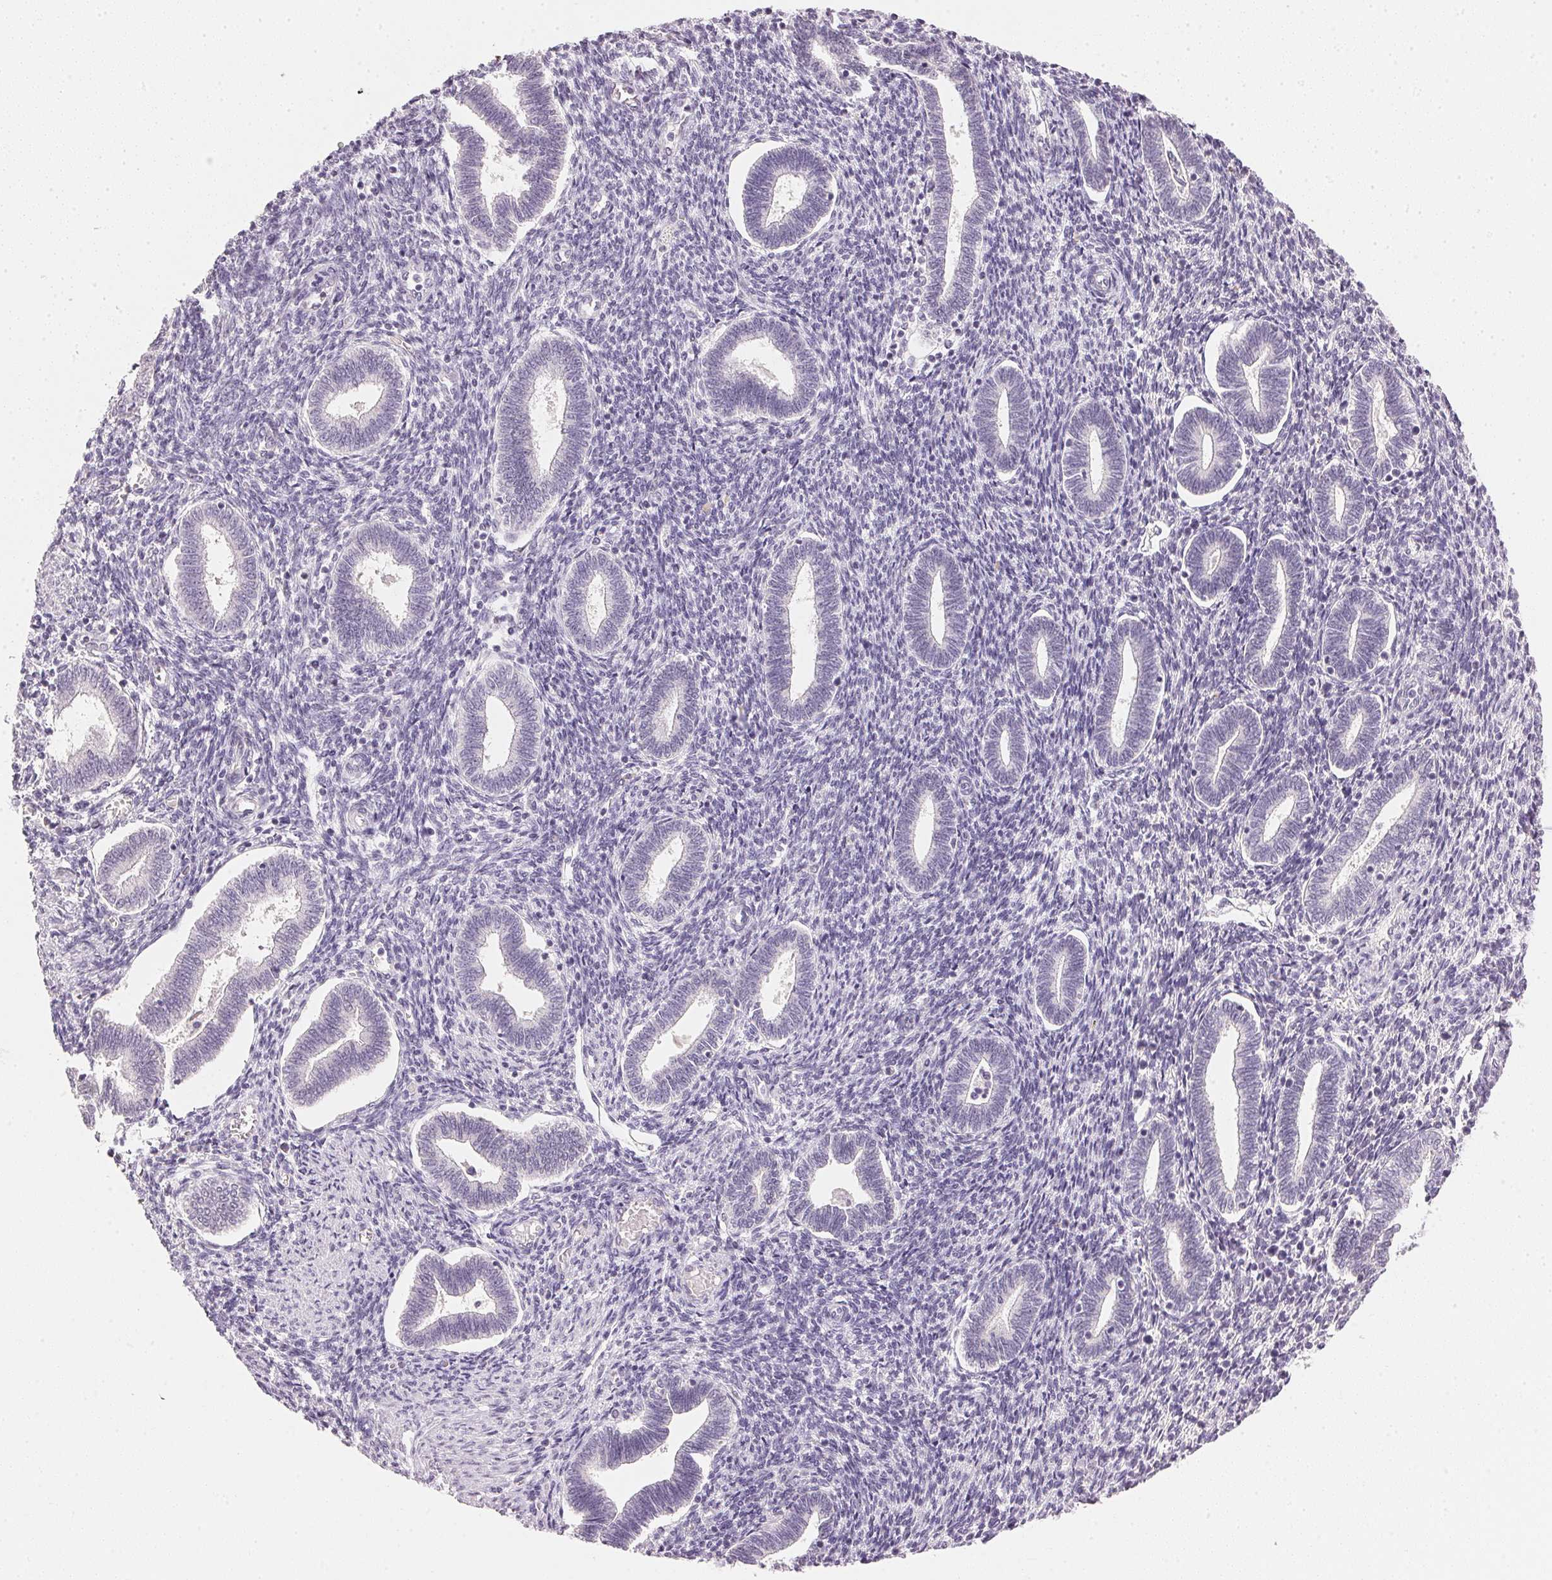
{"staining": {"intensity": "negative", "quantity": "none", "location": "none"}, "tissue": "endometrium", "cell_type": "Cells in endometrial stroma", "image_type": "normal", "snomed": [{"axis": "morphology", "description": "Normal tissue, NOS"}, {"axis": "topography", "description": "Endometrium"}], "caption": "High magnification brightfield microscopy of normal endometrium stained with DAB (3,3'-diaminobenzidine) (brown) and counterstained with hematoxylin (blue): cells in endometrial stroma show no significant positivity. The staining is performed using DAB brown chromogen with nuclei counter-stained in using hematoxylin.", "gene": "IGFBP1", "patient": {"sex": "female", "age": 42}}